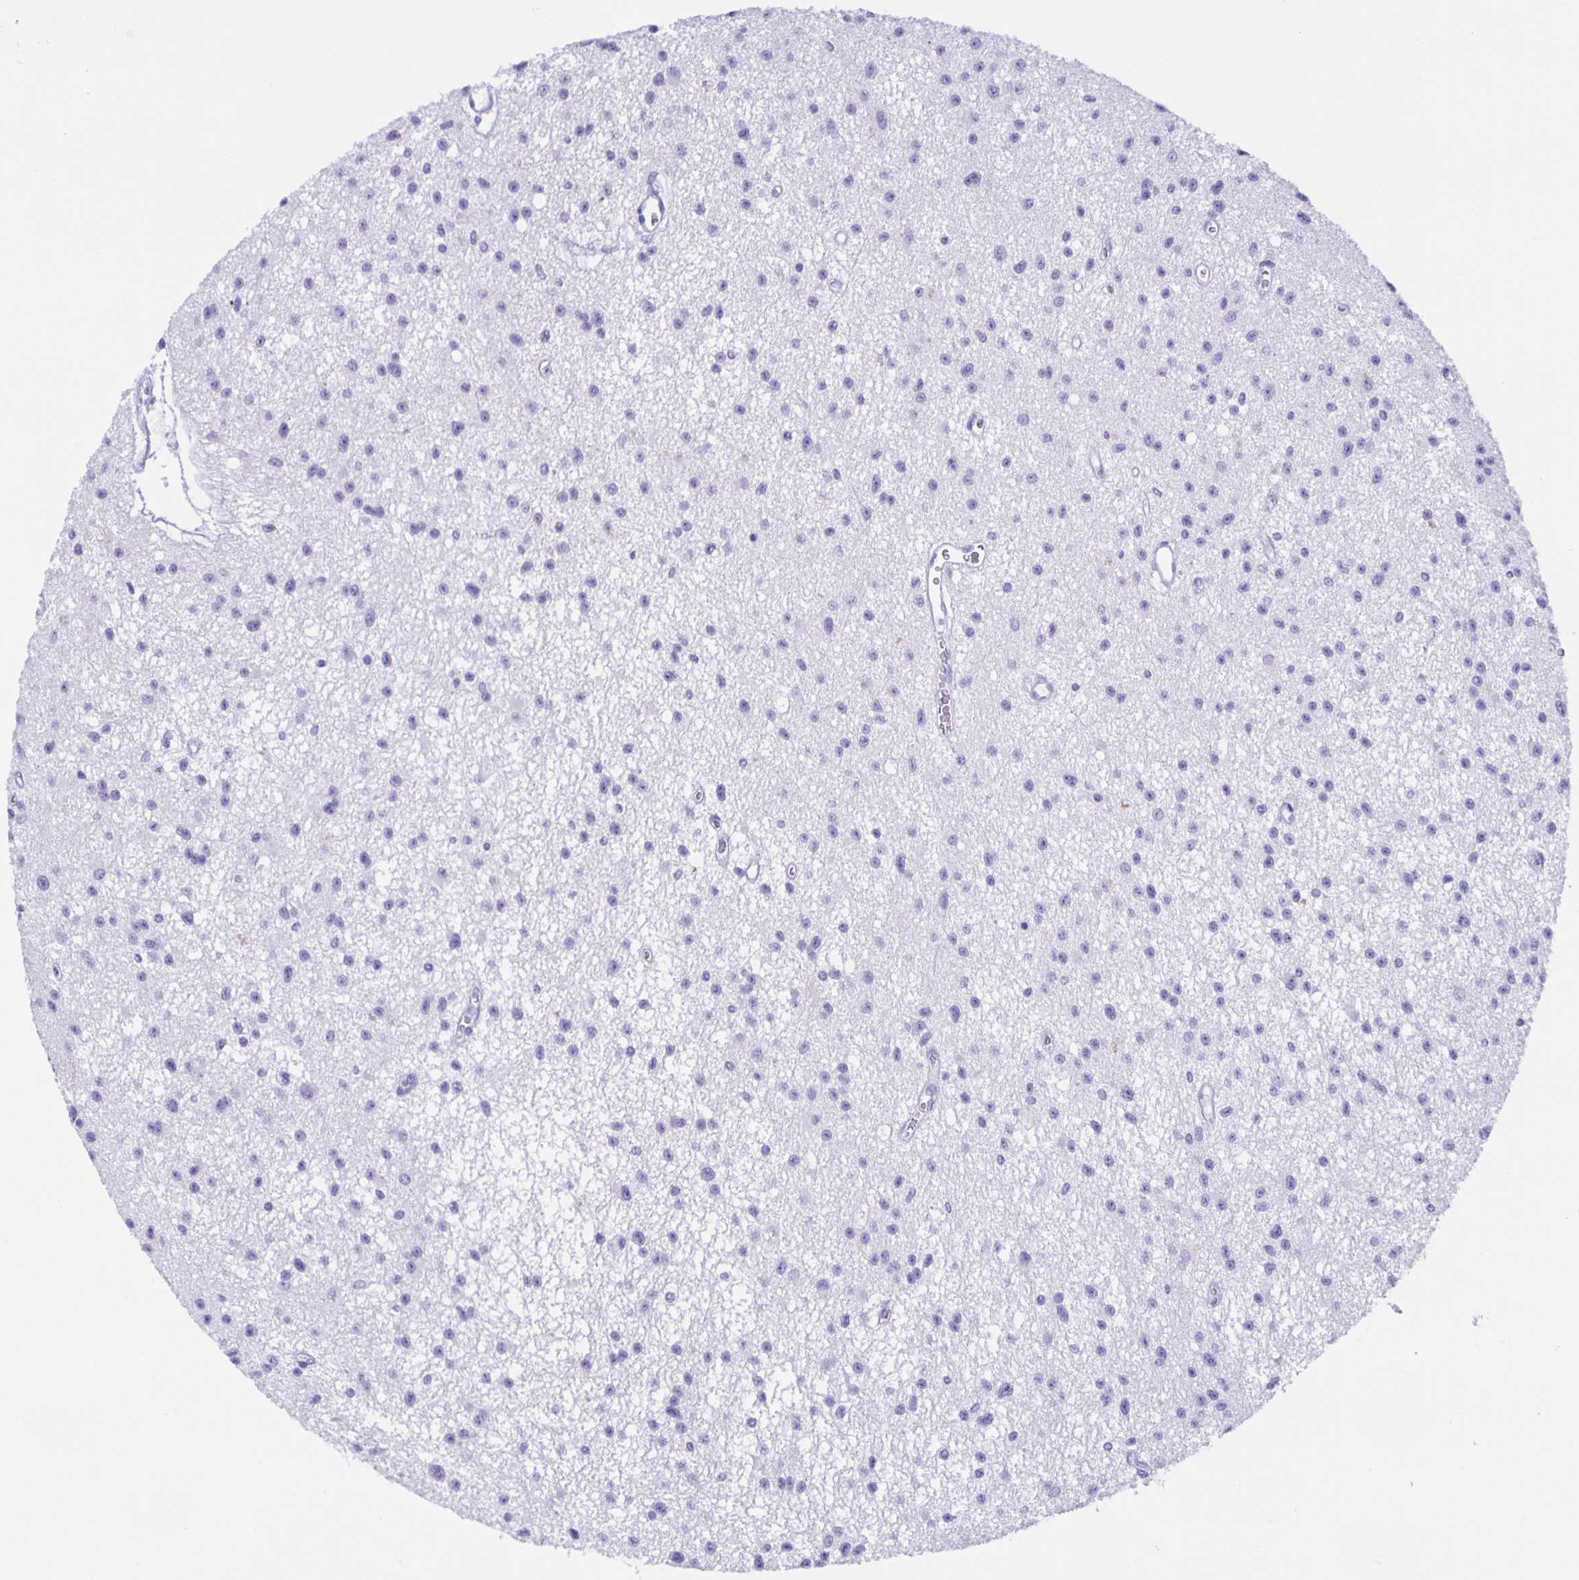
{"staining": {"intensity": "negative", "quantity": "none", "location": "none"}, "tissue": "glioma", "cell_type": "Tumor cells", "image_type": "cancer", "snomed": [{"axis": "morphology", "description": "Glioma, malignant, Low grade"}, {"axis": "topography", "description": "Brain"}], "caption": "DAB (3,3'-diaminobenzidine) immunohistochemical staining of human glioma shows no significant expression in tumor cells.", "gene": "GUCA2A", "patient": {"sex": "male", "age": 43}}